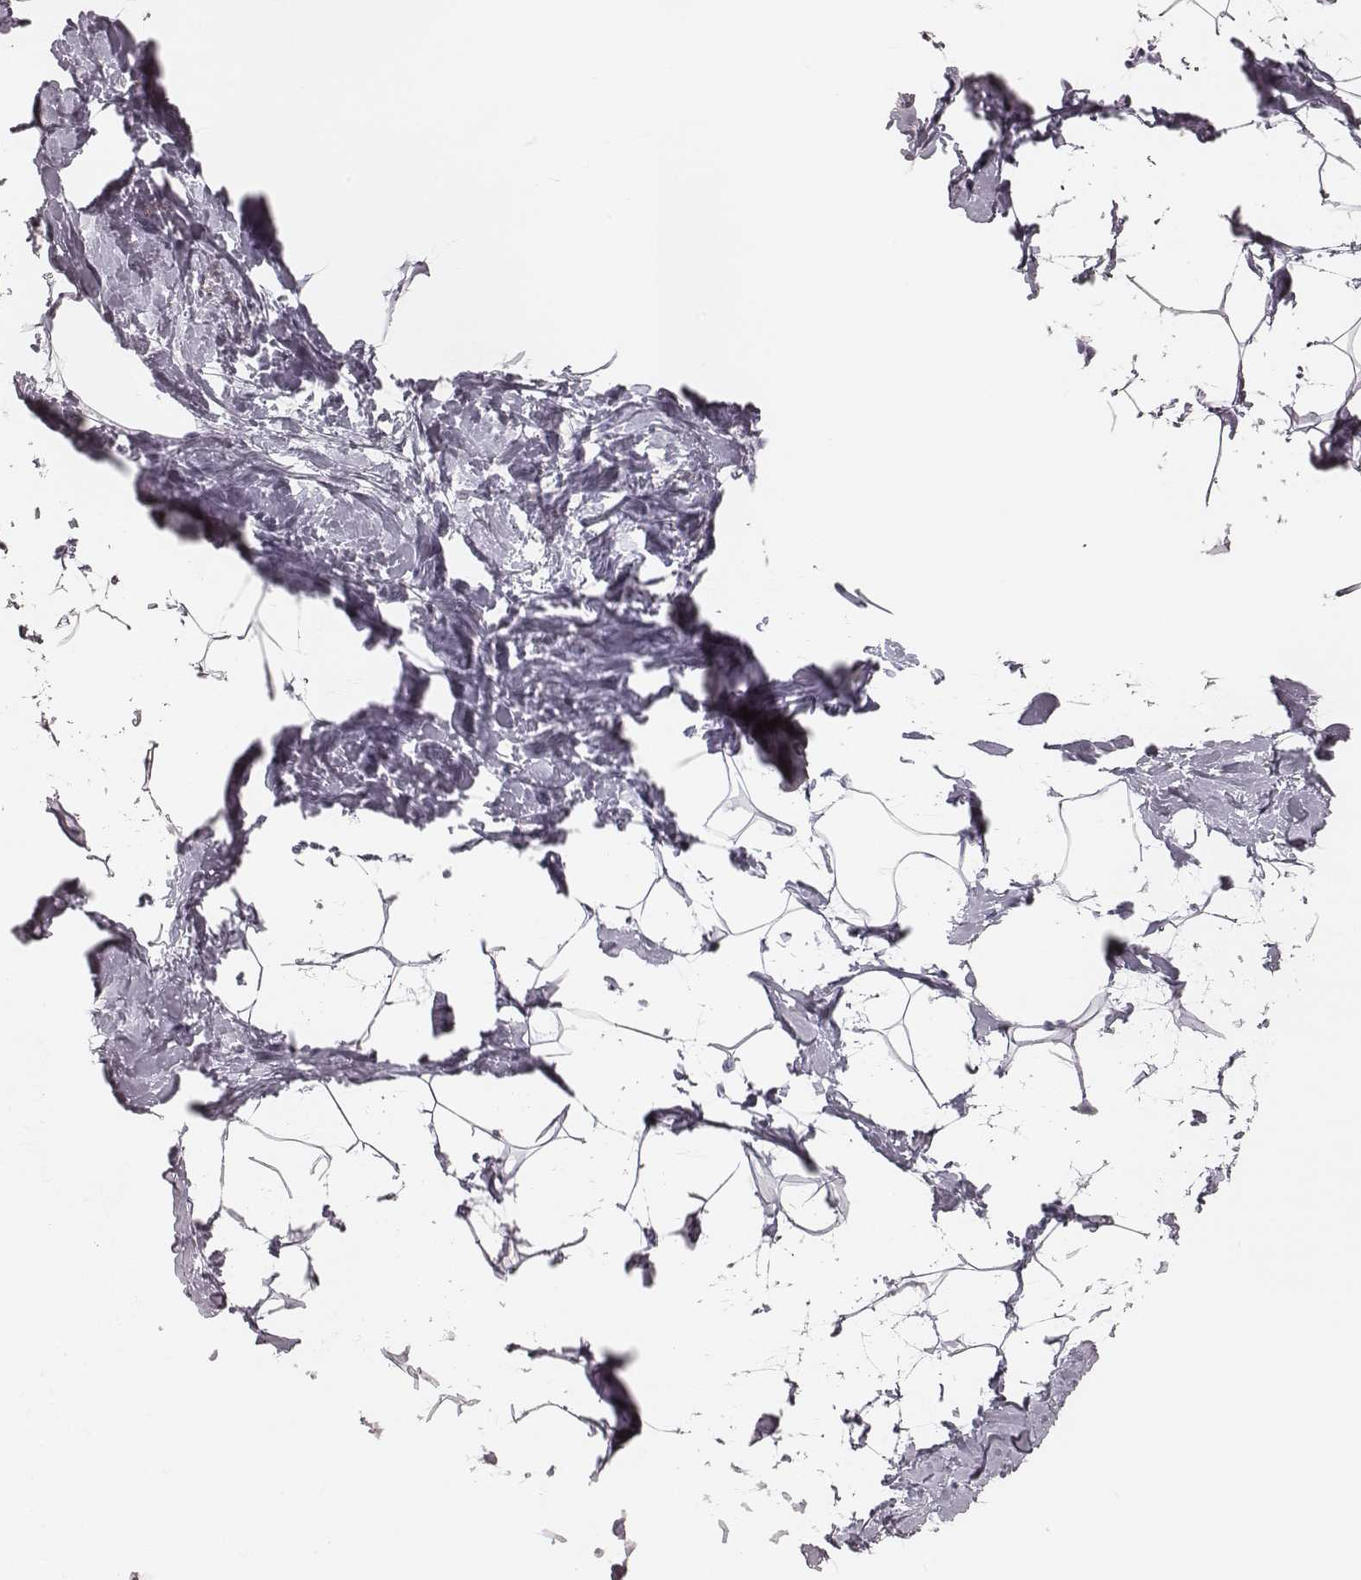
{"staining": {"intensity": "negative", "quantity": "none", "location": "none"}, "tissue": "breast", "cell_type": "Adipocytes", "image_type": "normal", "snomed": [{"axis": "morphology", "description": "Normal tissue, NOS"}, {"axis": "topography", "description": "Breast"}], "caption": "IHC image of unremarkable breast: human breast stained with DAB (3,3'-diaminobenzidine) demonstrates no significant protein expression in adipocytes.", "gene": "ELANE", "patient": {"sex": "female", "age": 32}}